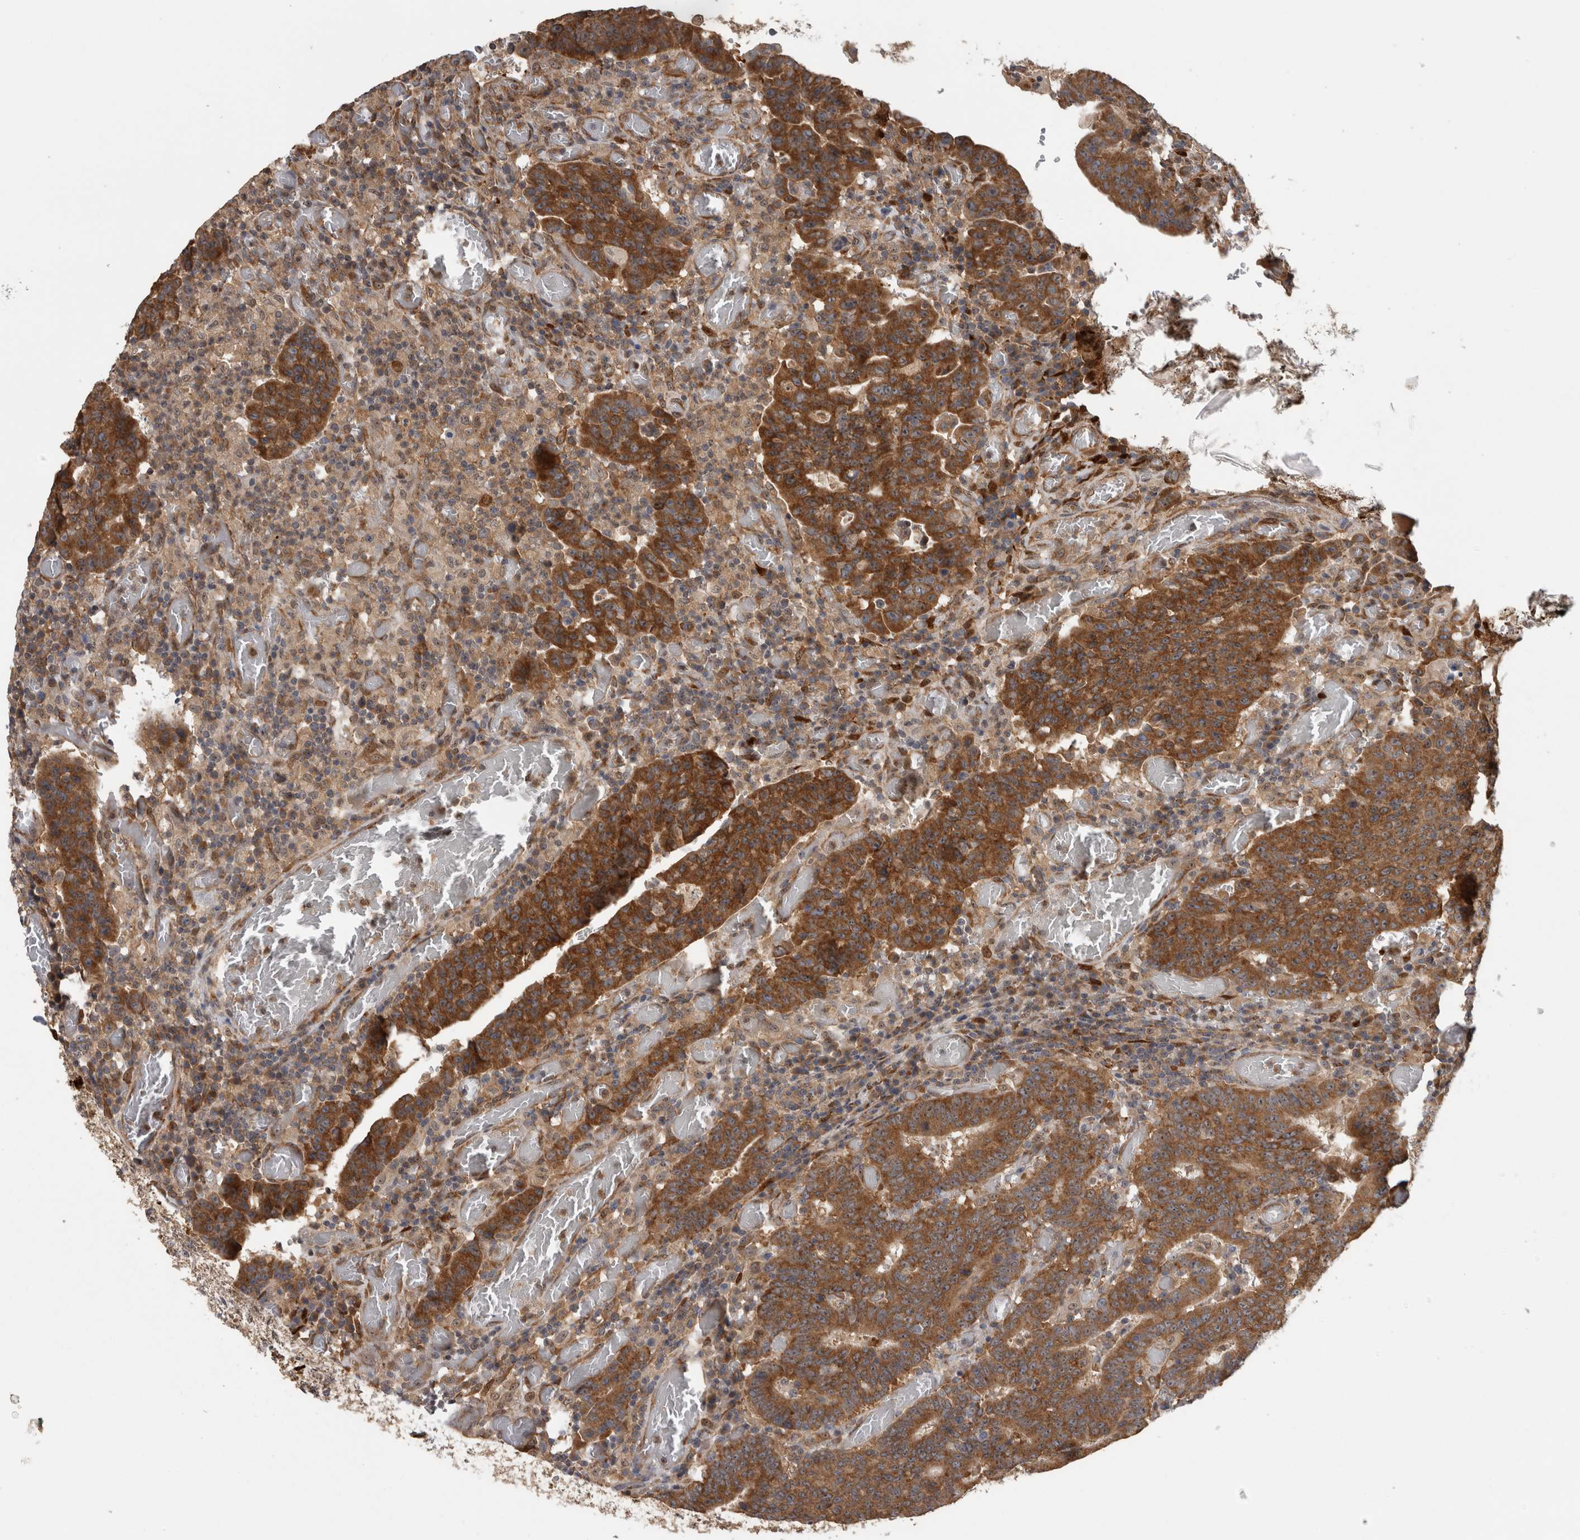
{"staining": {"intensity": "strong", "quantity": ">75%", "location": "cytoplasmic/membranous"}, "tissue": "colorectal cancer", "cell_type": "Tumor cells", "image_type": "cancer", "snomed": [{"axis": "morphology", "description": "Adenocarcinoma, NOS"}, {"axis": "topography", "description": "Colon"}], "caption": "DAB immunohistochemical staining of adenocarcinoma (colorectal) exhibits strong cytoplasmic/membranous protein staining in approximately >75% of tumor cells.", "gene": "ATXN2", "patient": {"sex": "female", "age": 75}}